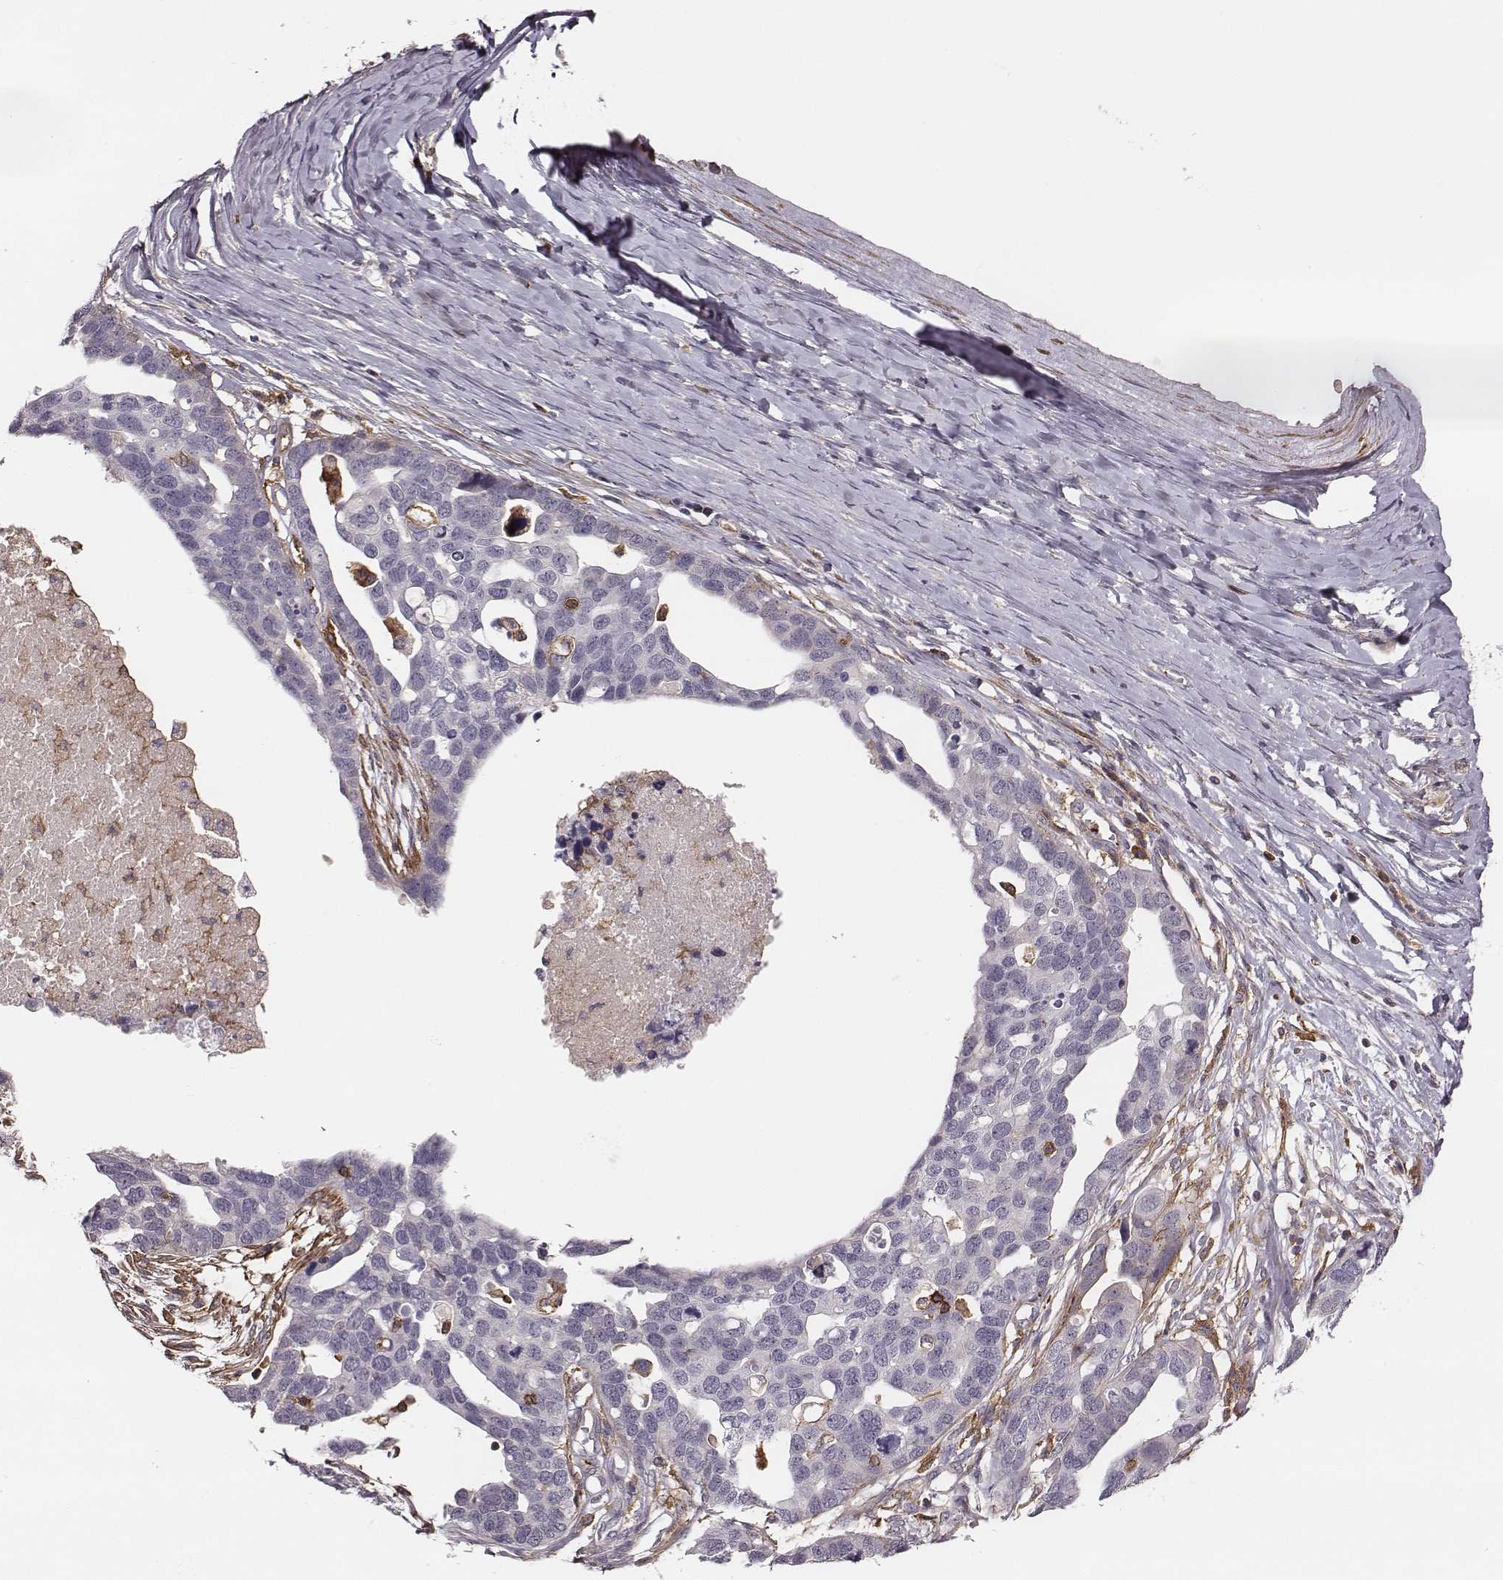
{"staining": {"intensity": "negative", "quantity": "none", "location": "none"}, "tissue": "ovarian cancer", "cell_type": "Tumor cells", "image_type": "cancer", "snomed": [{"axis": "morphology", "description": "Cystadenocarcinoma, serous, NOS"}, {"axis": "topography", "description": "Ovary"}], "caption": "Tumor cells are negative for protein expression in human ovarian cancer (serous cystadenocarcinoma).", "gene": "ZYX", "patient": {"sex": "female", "age": 54}}